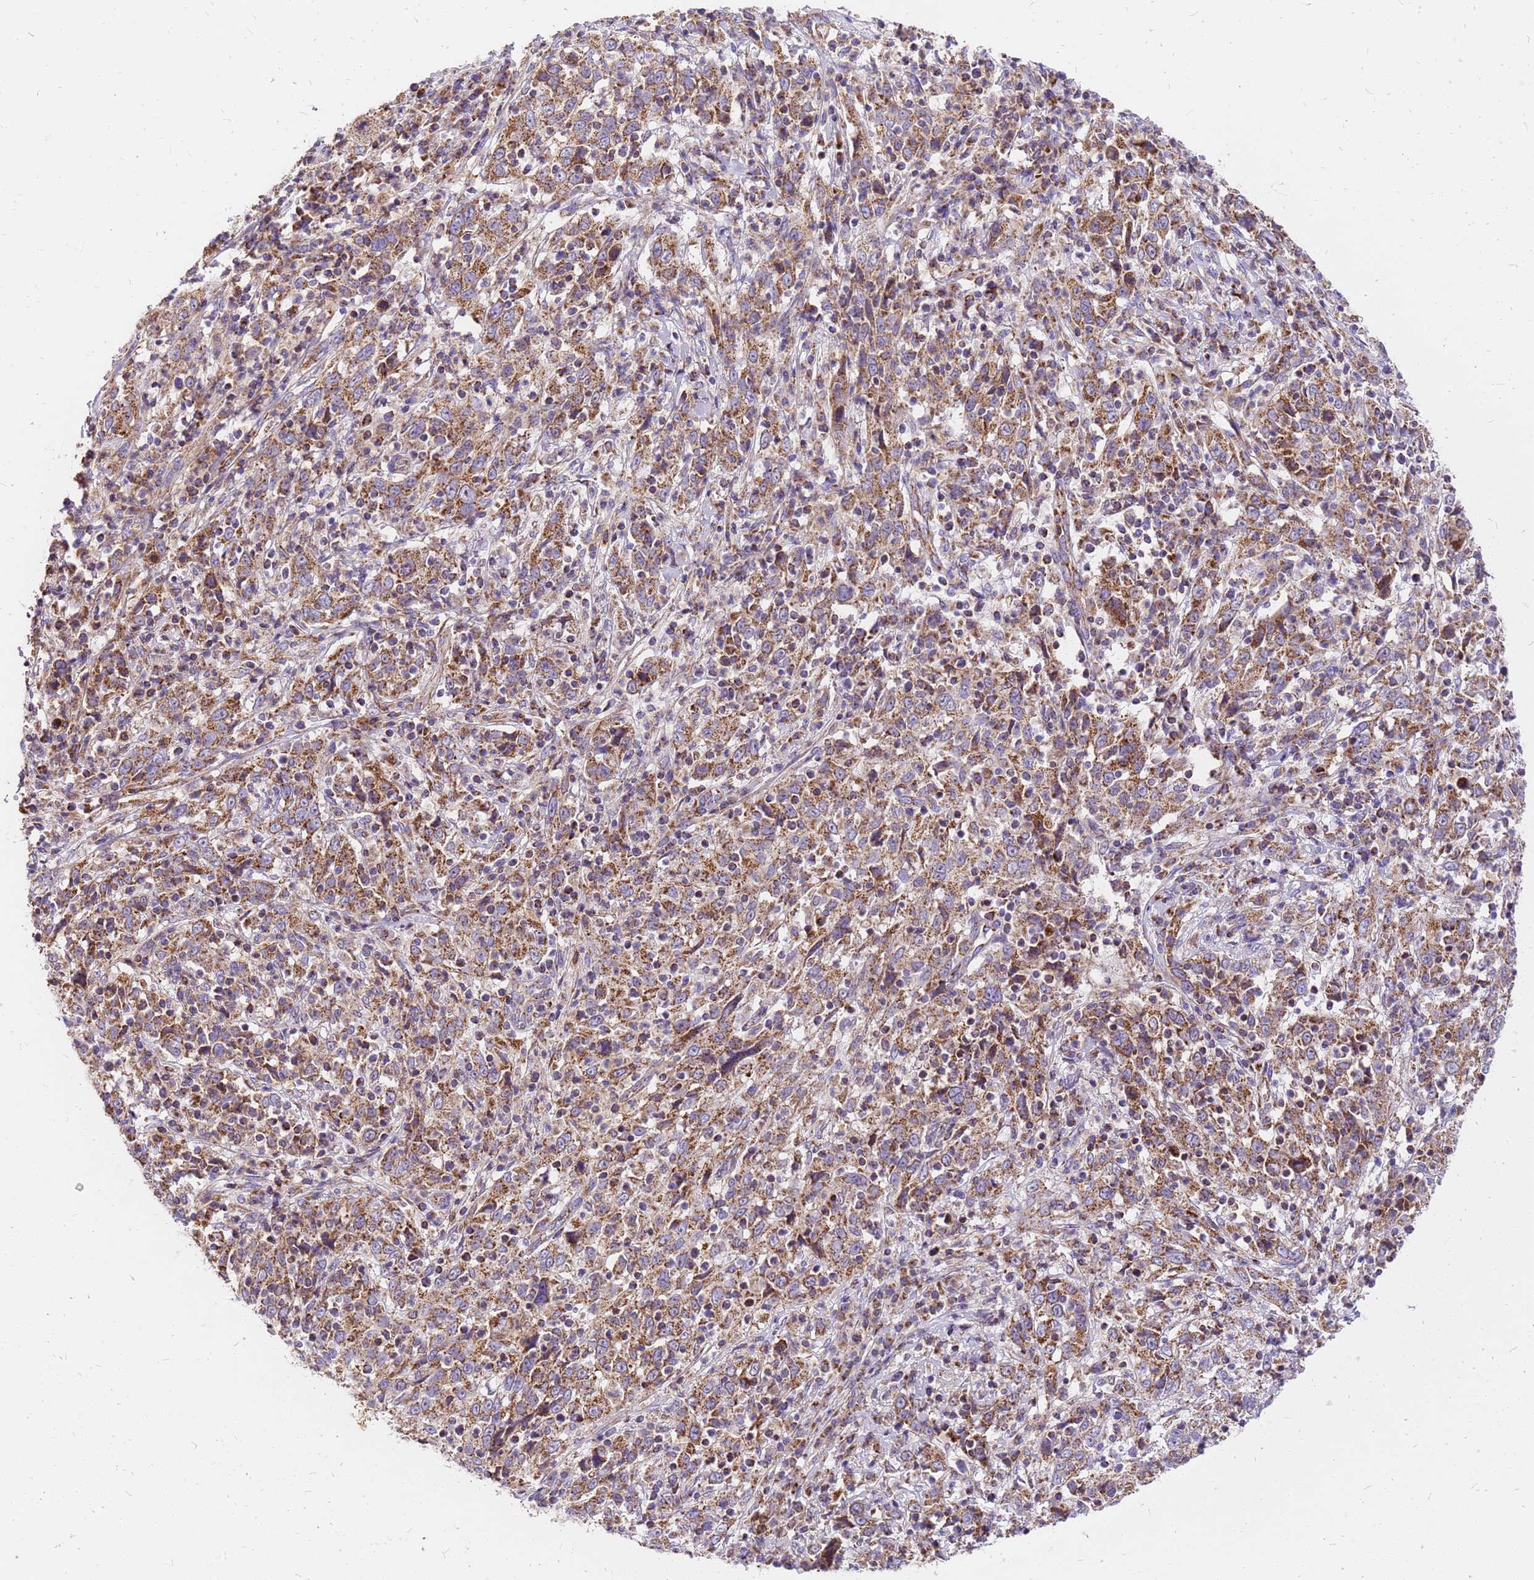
{"staining": {"intensity": "moderate", "quantity": ">75%", "location": "cytoplasmic/membranous"}, "tissue": "cervical cancer", "cell_type": "Tumor cells", "image_type": "cancer", "snomed": [{"axis": "morphology", "description": "Squamous cell carcinoma, NOS"}, {"axis": "topography", "description": "Cervix"}], "caption": "Squamous cell carcinoma (cervical) was stained to show a protein in brown. There is medium levels of moderate cytoplasmic/membranous staining in approximately >75% of tumor cells. (DAB = brown stain, brightfield microscopy at high magnification).", "gene": "MRPS26", "patient": {"sex": "female", "age": 46}}